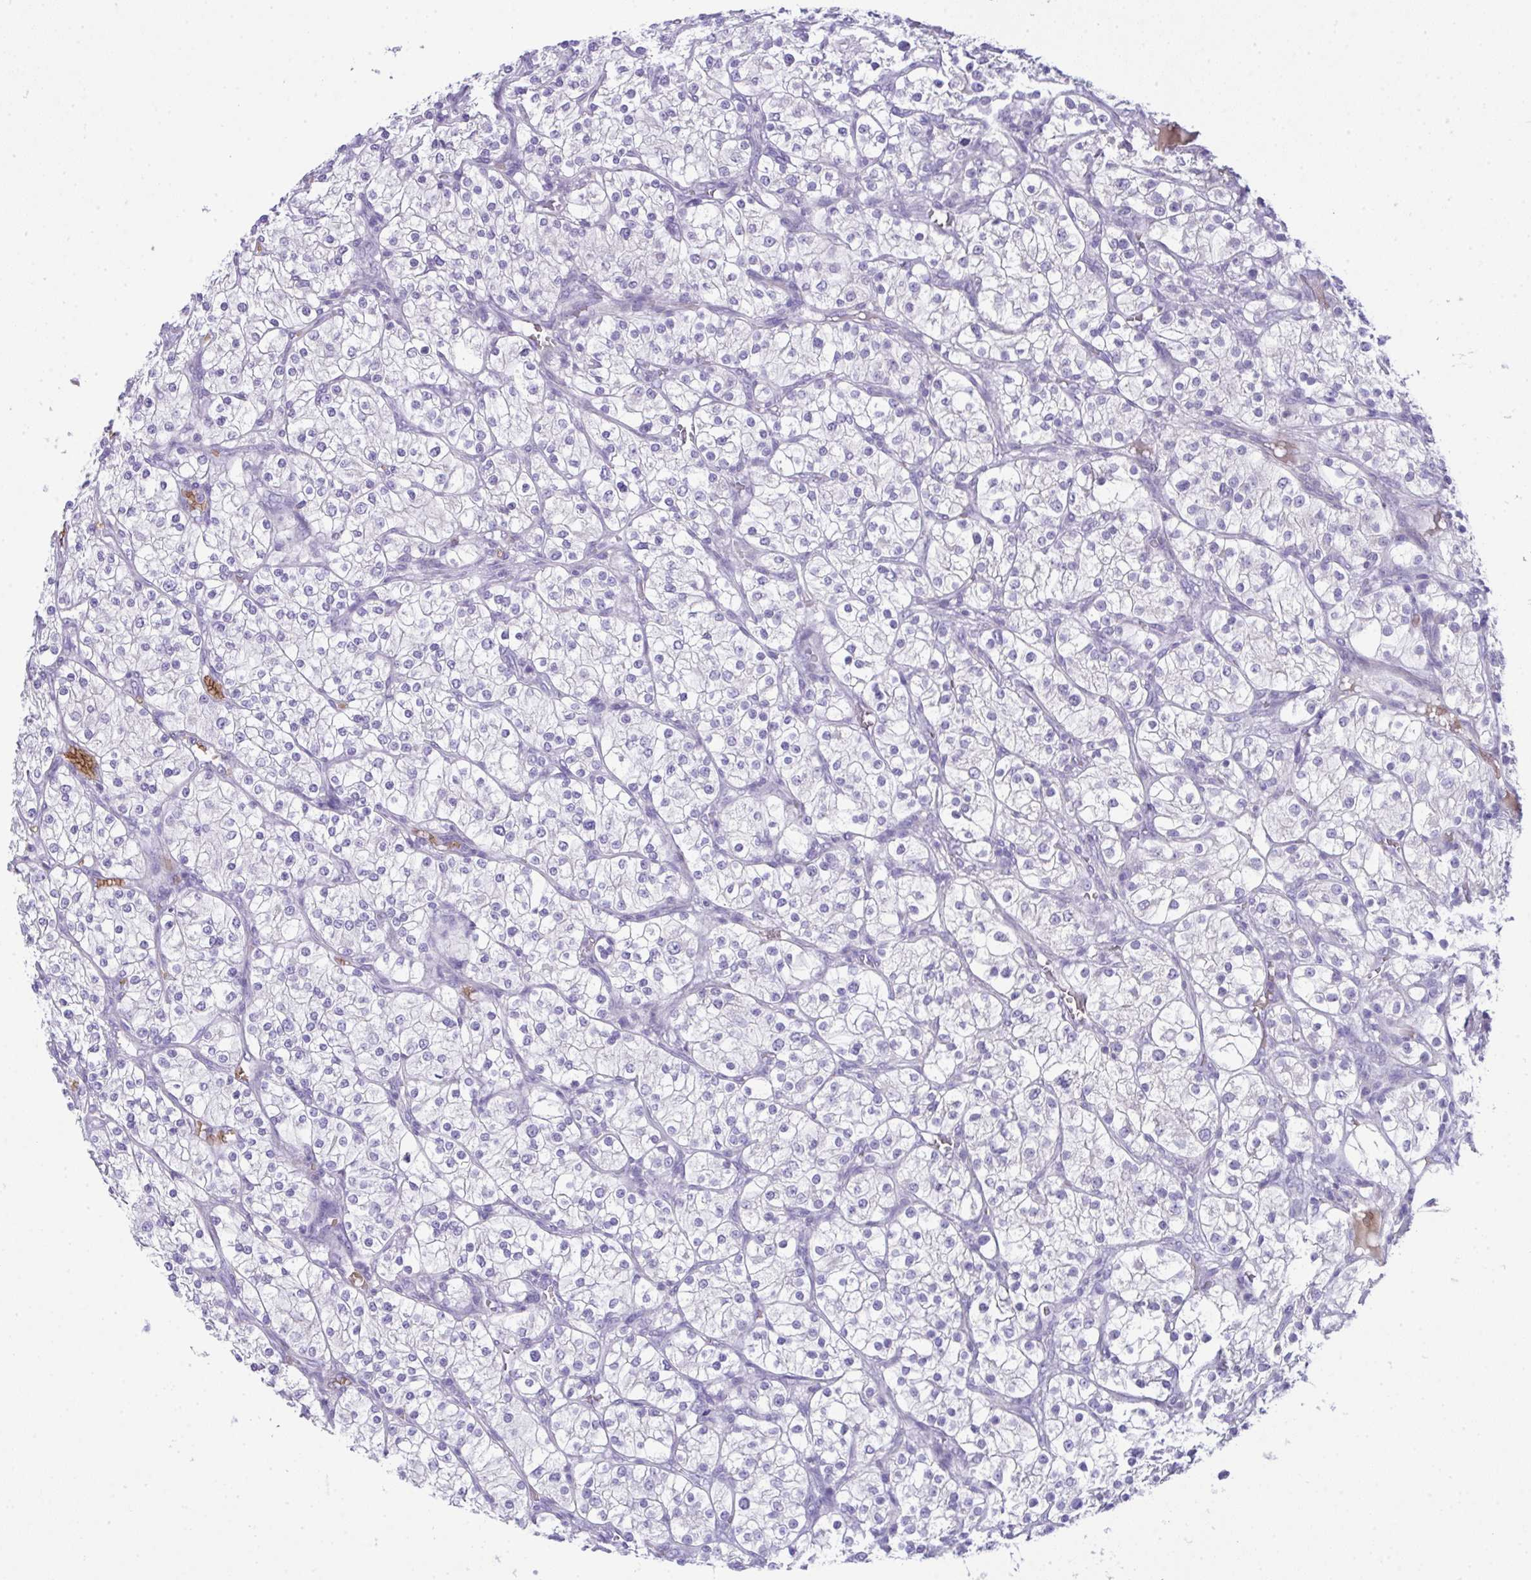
{"staining": {"intensity": "negative", "quantity": "none", "location": "none"}, "tissue": "renal cancer", "cell_type": "Tumor cells", "image_type": "cancer", "snomed": [{"axis": "morphology", "description": "Adenocarcinoma, NOS"}, {"axis": "topography", "description": "Kidney"}], "caption": "Adenocarcinoma (renal) stained for a protein using IHC displays no expression tumor cells.", "gene": "SPTB", "patient": {"sex": "male", "age": 80}}